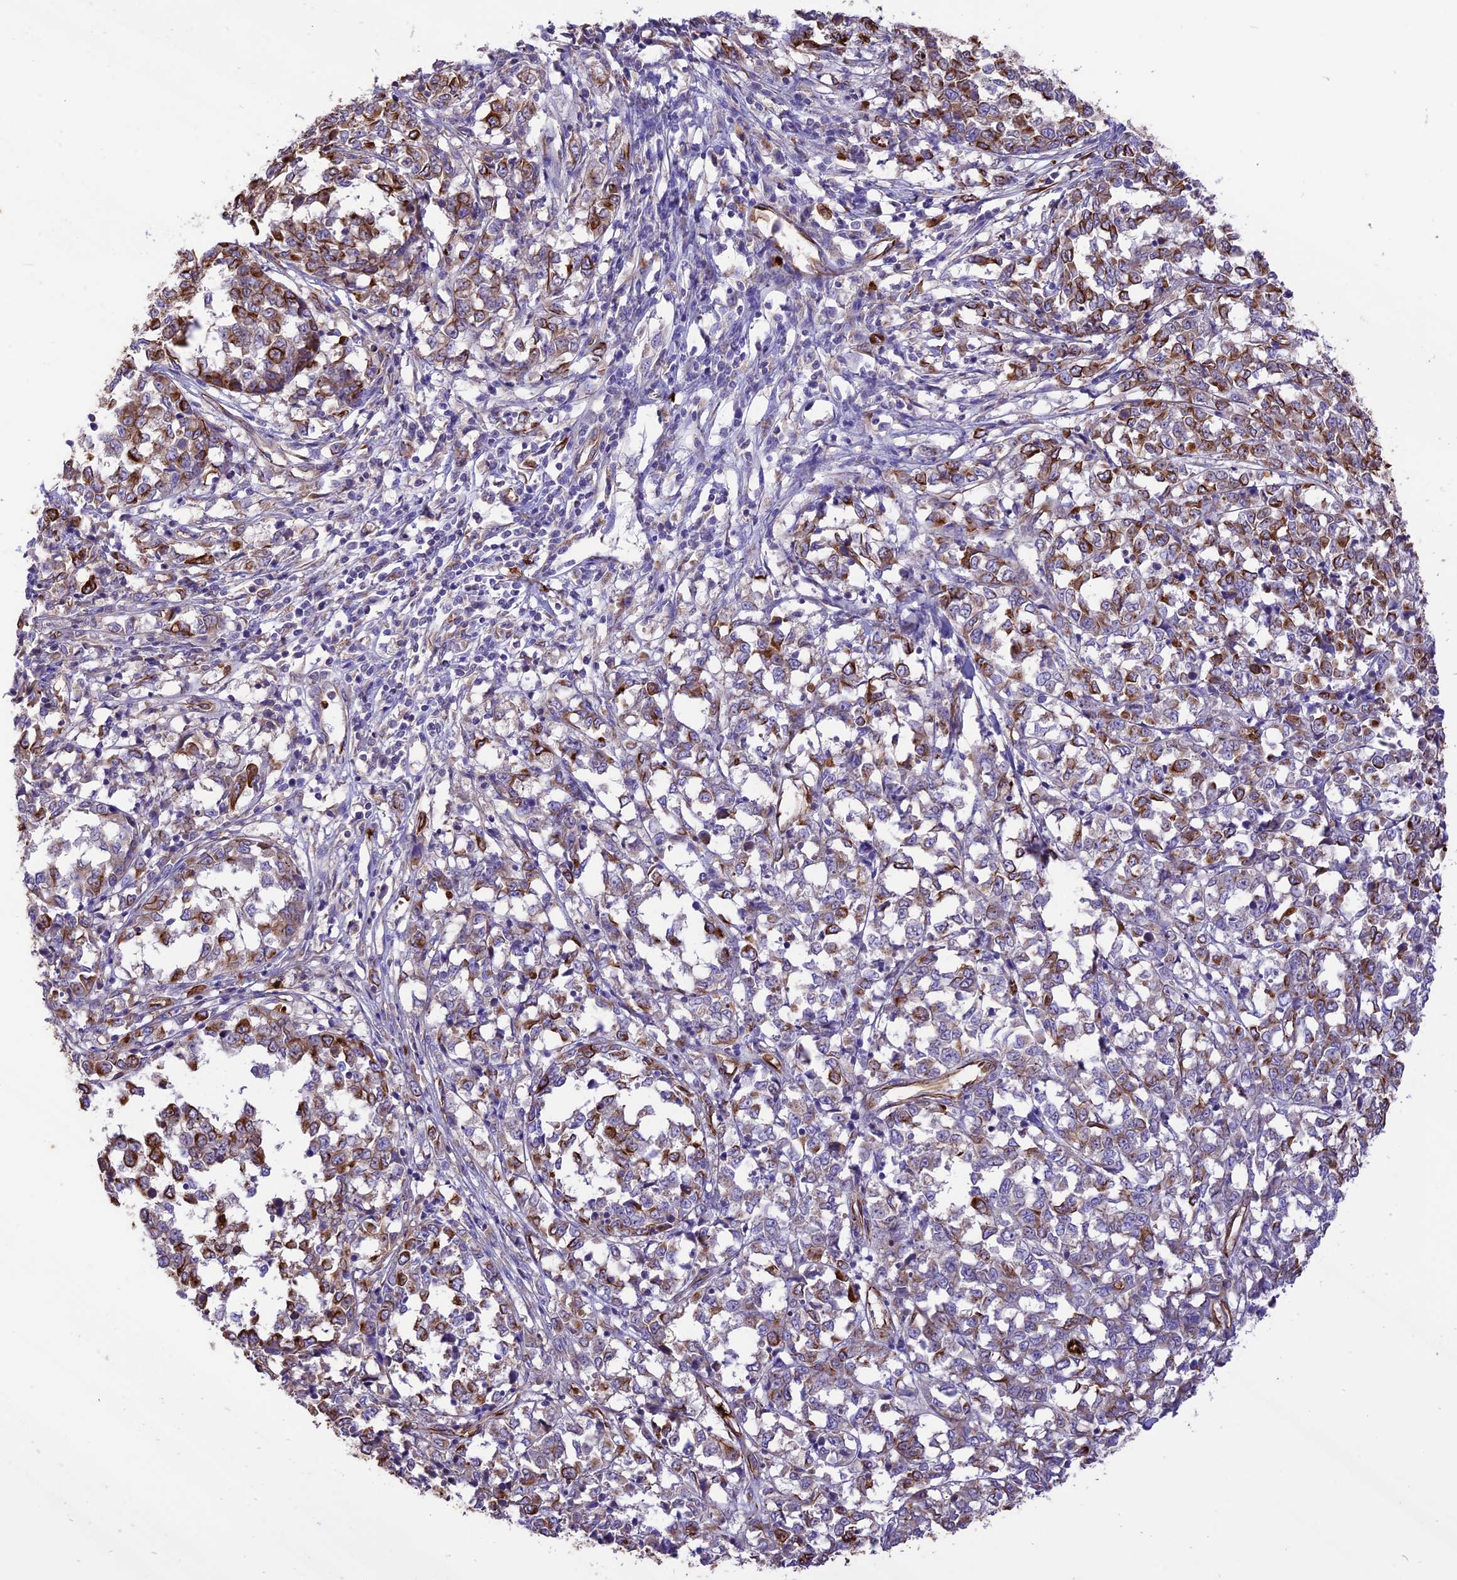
{"staining": {"intensity": "moderate", "quantity": "25%-75%", "location": "cytoplasmic/membranous"}, "tissue": "melanoma", "cell_type": "Tumor cells", "image_type": "cancer", "snomed": [{"axis": "morphology", "description": "Malignant melanoma, NOS"}, {"axis": "topography", "description": "Skin"}], "caption": "Melanoma stained with IHC displays moderate cytoplasmic/membranous positivity in approximately 25%-75% of tumor cells. Ihc stains the protein of interest in brown and the nuclei are stained blue.", "gene": "TTC4", "patient": {"sex": "female", "age": 72}}